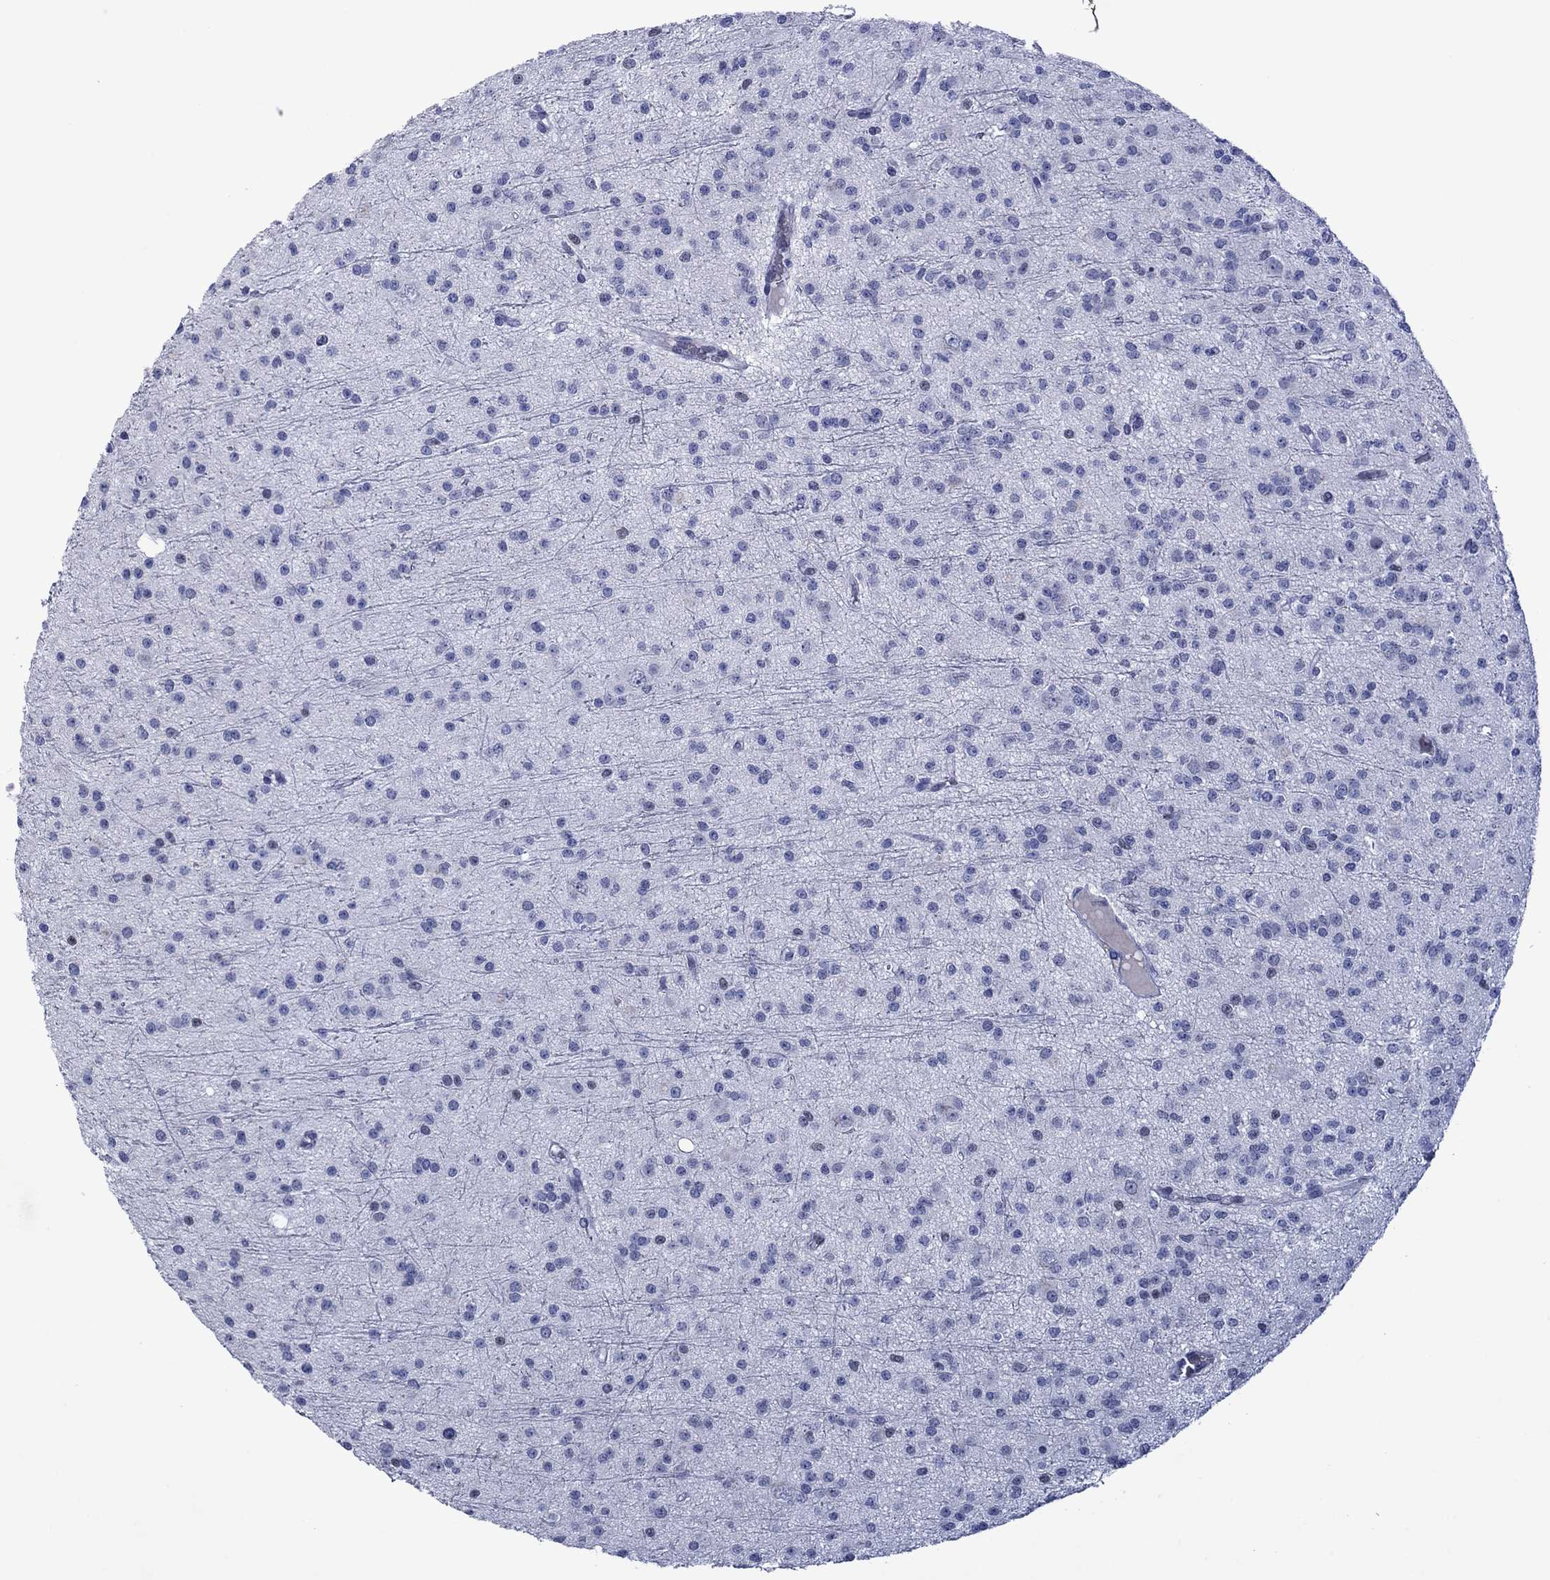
{"staining": {"intensity": "negative", "quantity": "none", "location": "none"}, "tissue": "glioma", "cell_type": "Tumor cells", "image_type": "cancer", "snomed": [{"axis": "morphology", "description": "Glioma, malignant, Low grade"}, {"axis": "topography", "description": "Brain"}], "caption": "The immunohistochemistry (IHC) micrograph has no significant positivity in tumor cells of glioma tissue.", "gene": "PIWIL1", "patient": {"sex": "male", "age": 27}}